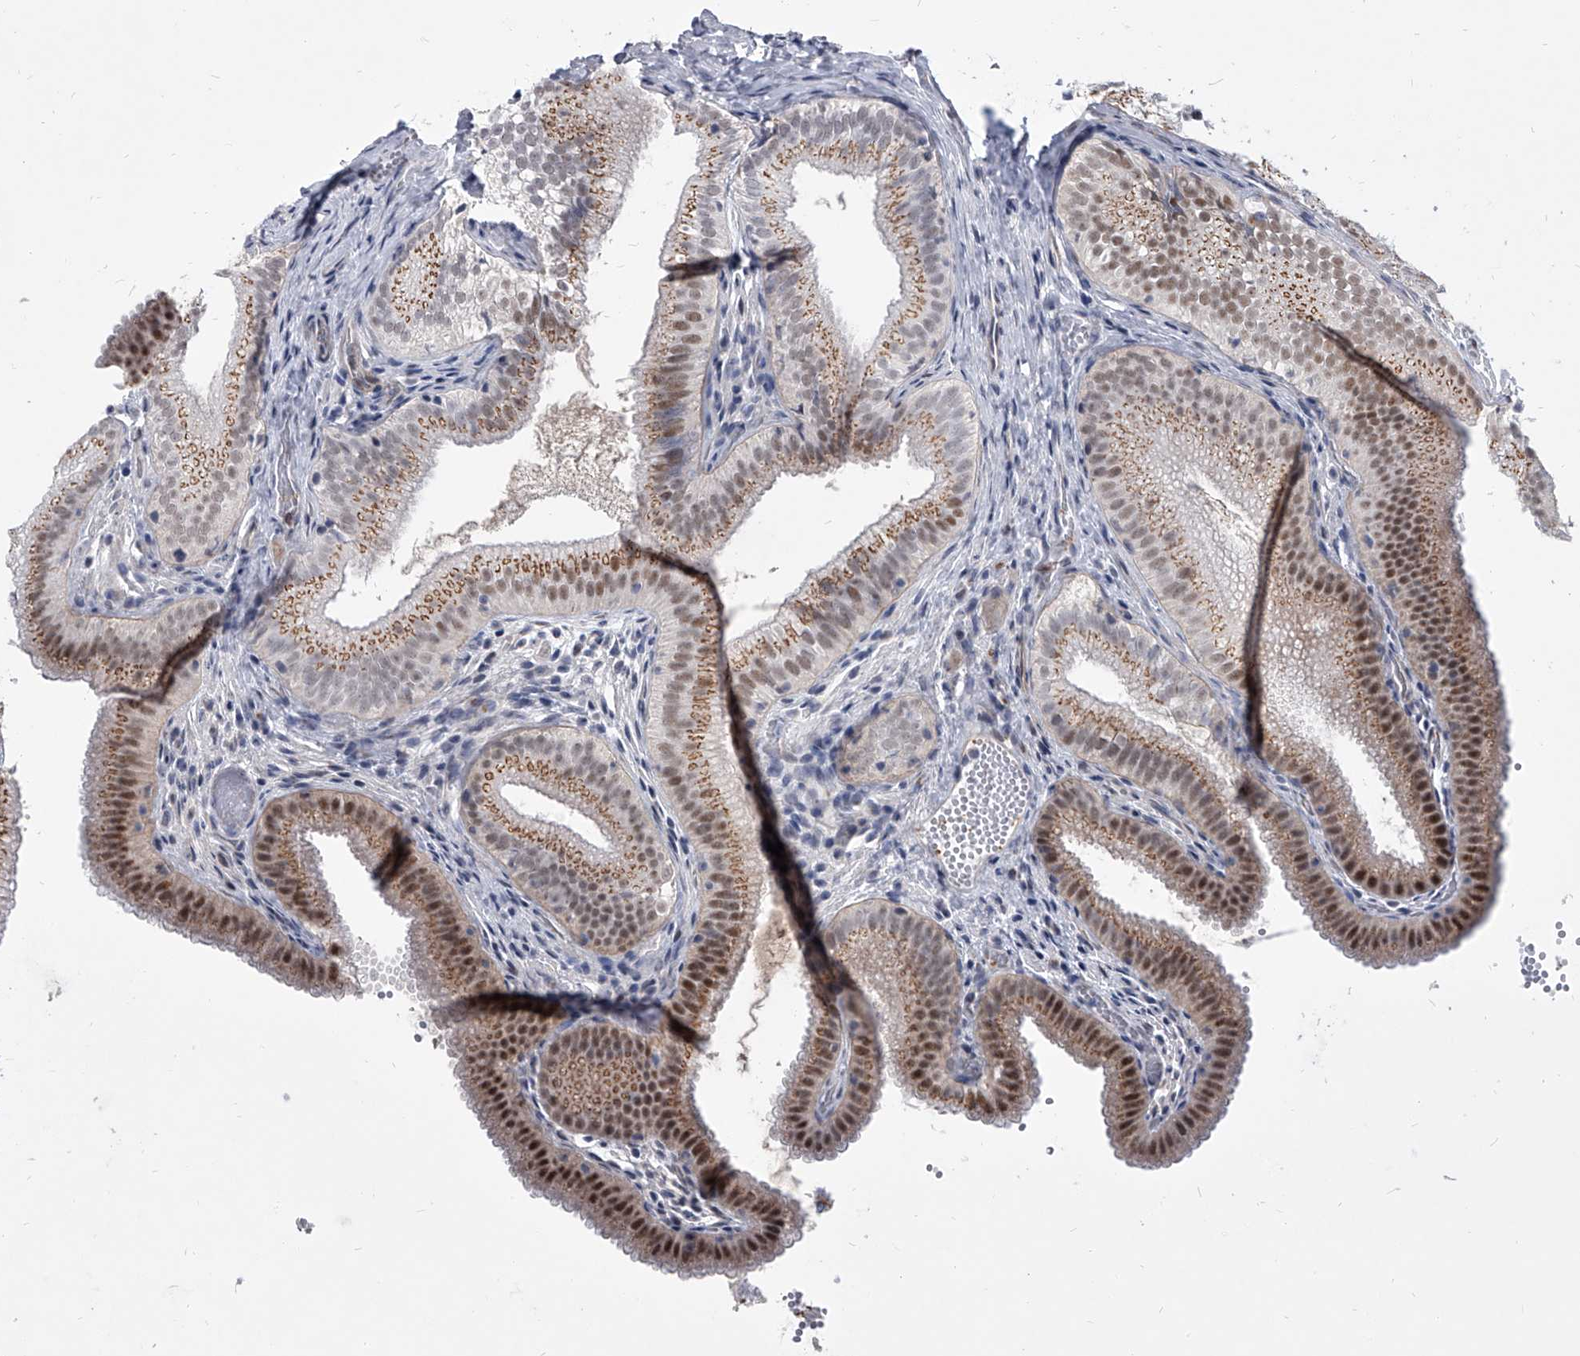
{"staining": {"intensity": "moderate", "quantity": ">75%", "location": "cytoplasmic/membranous,nuclear"}, "tissue": "gallbladder", "cell_type": "Glandular cells", "image_type": "normal", "snomed": [{"axis": "morphology", "description": "Normal tissue, NOS"}, {"axis": "topography", "description": "Gallbladder"}], "caption": "Protein positivity by immunohistochemistry (IHC) displays moderate cytoplasmic/membranous,nuclear positivity in approximately >75% of glandular cells in benign gallbladder.", "gene": "EVA1C", "patient": {"sex": "female", "age": 30}}